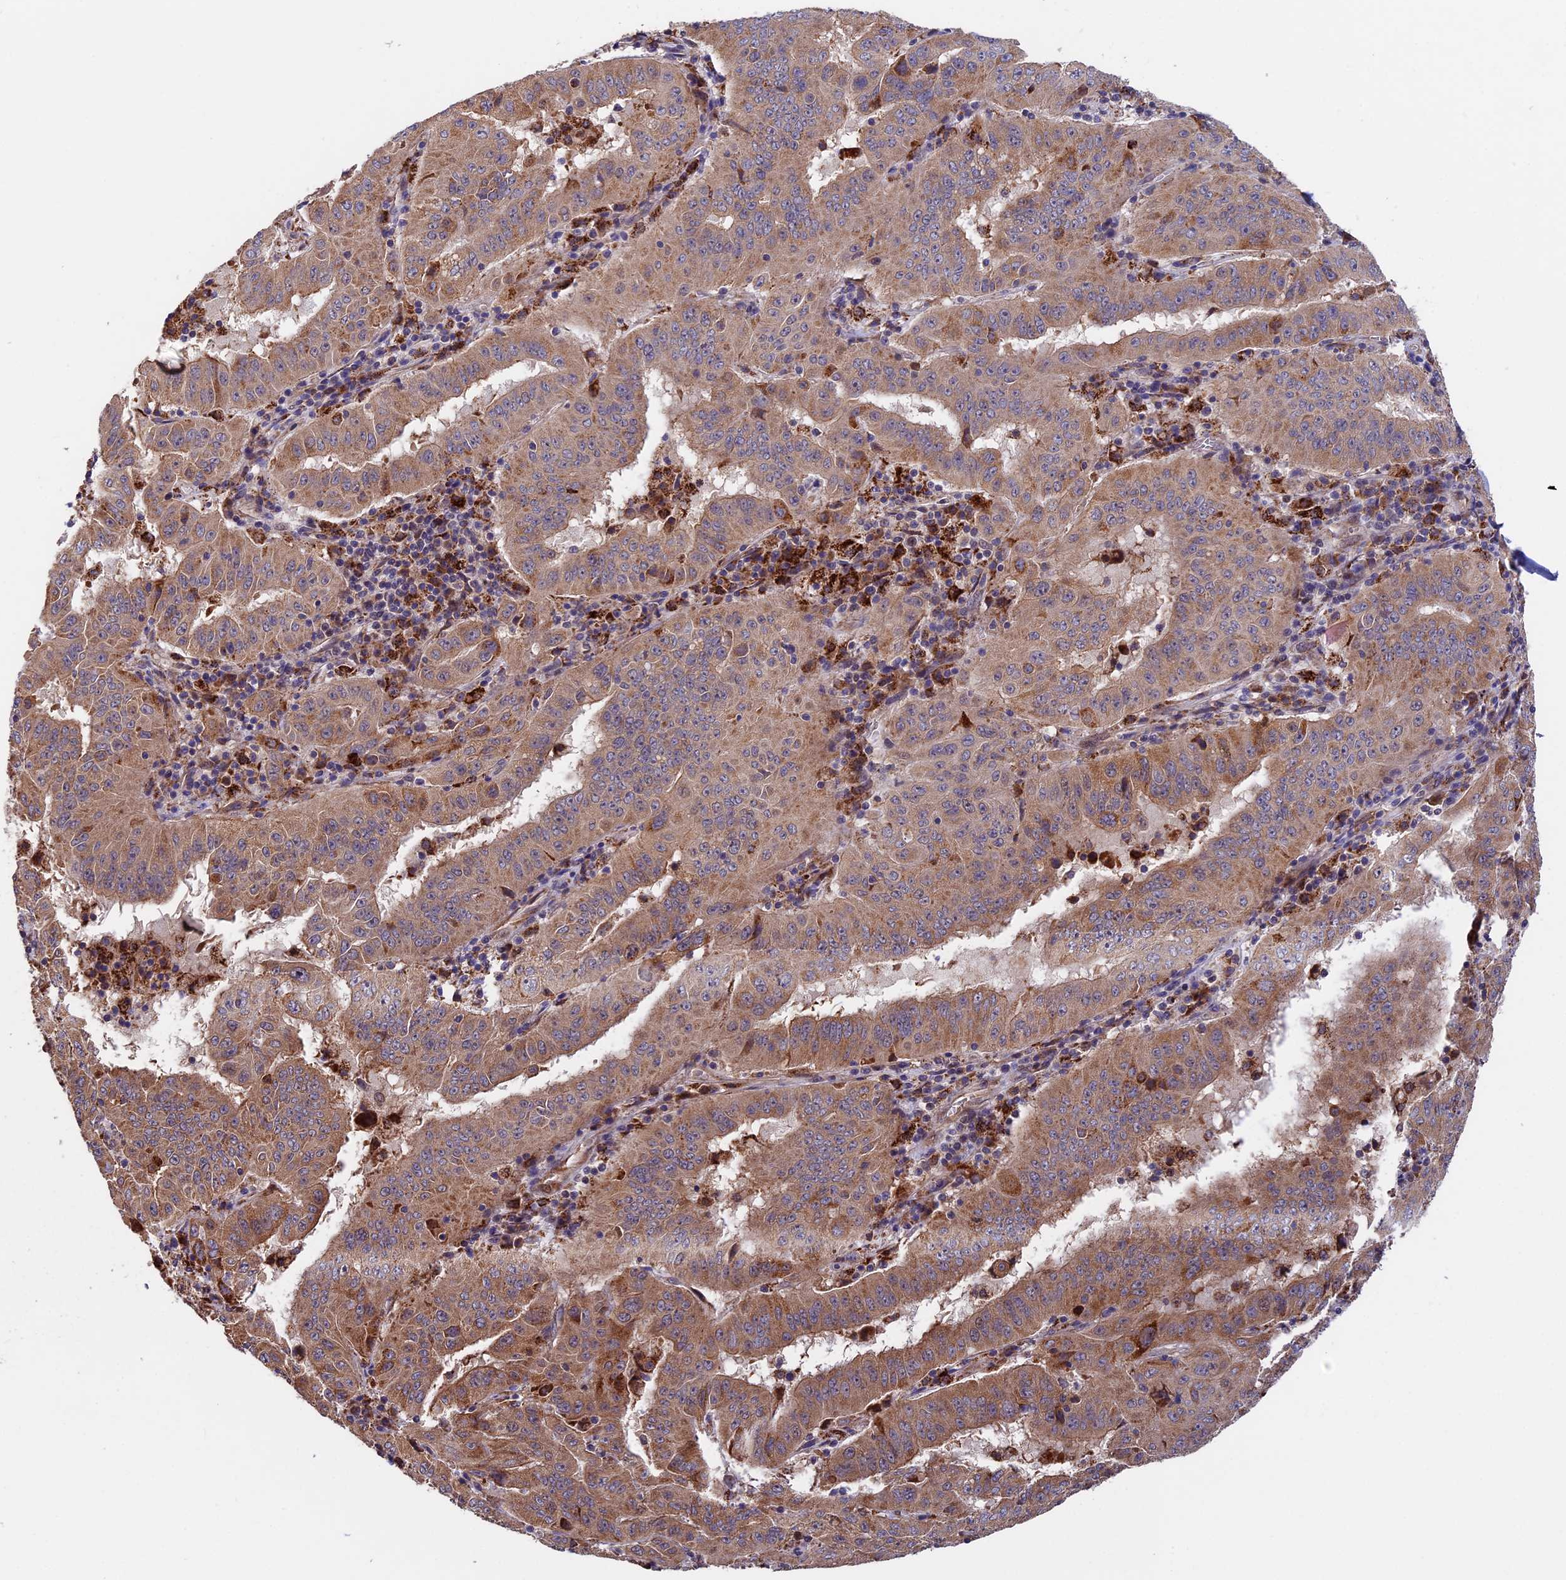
{"staining": {"intensity": "moderate", "quantity": ">75%", "location": "cytoplasmic/membranous"}, "tissue": "pancreatic cancer", "cell_type": "Tumor cells", "image_type": "cancer", "snomed": [{"axis": "morphology", "description": "Adenocarcinoma, NOS"}, {"axis": "topography", "description": "Pancreas"}], "caption": "DAB immunohistochemical staining of human adenocarcinoma (pancreatic) reveals moderate cytoplasmic/membranous protein positivity in about >75% of tumor cells. Using DAB (brown) and hematoxylin (blue) stains, captured at high magnification using brightfield microscopy.", "gene": "RNF17", "patient": {"sex": "male", "age": 63}}